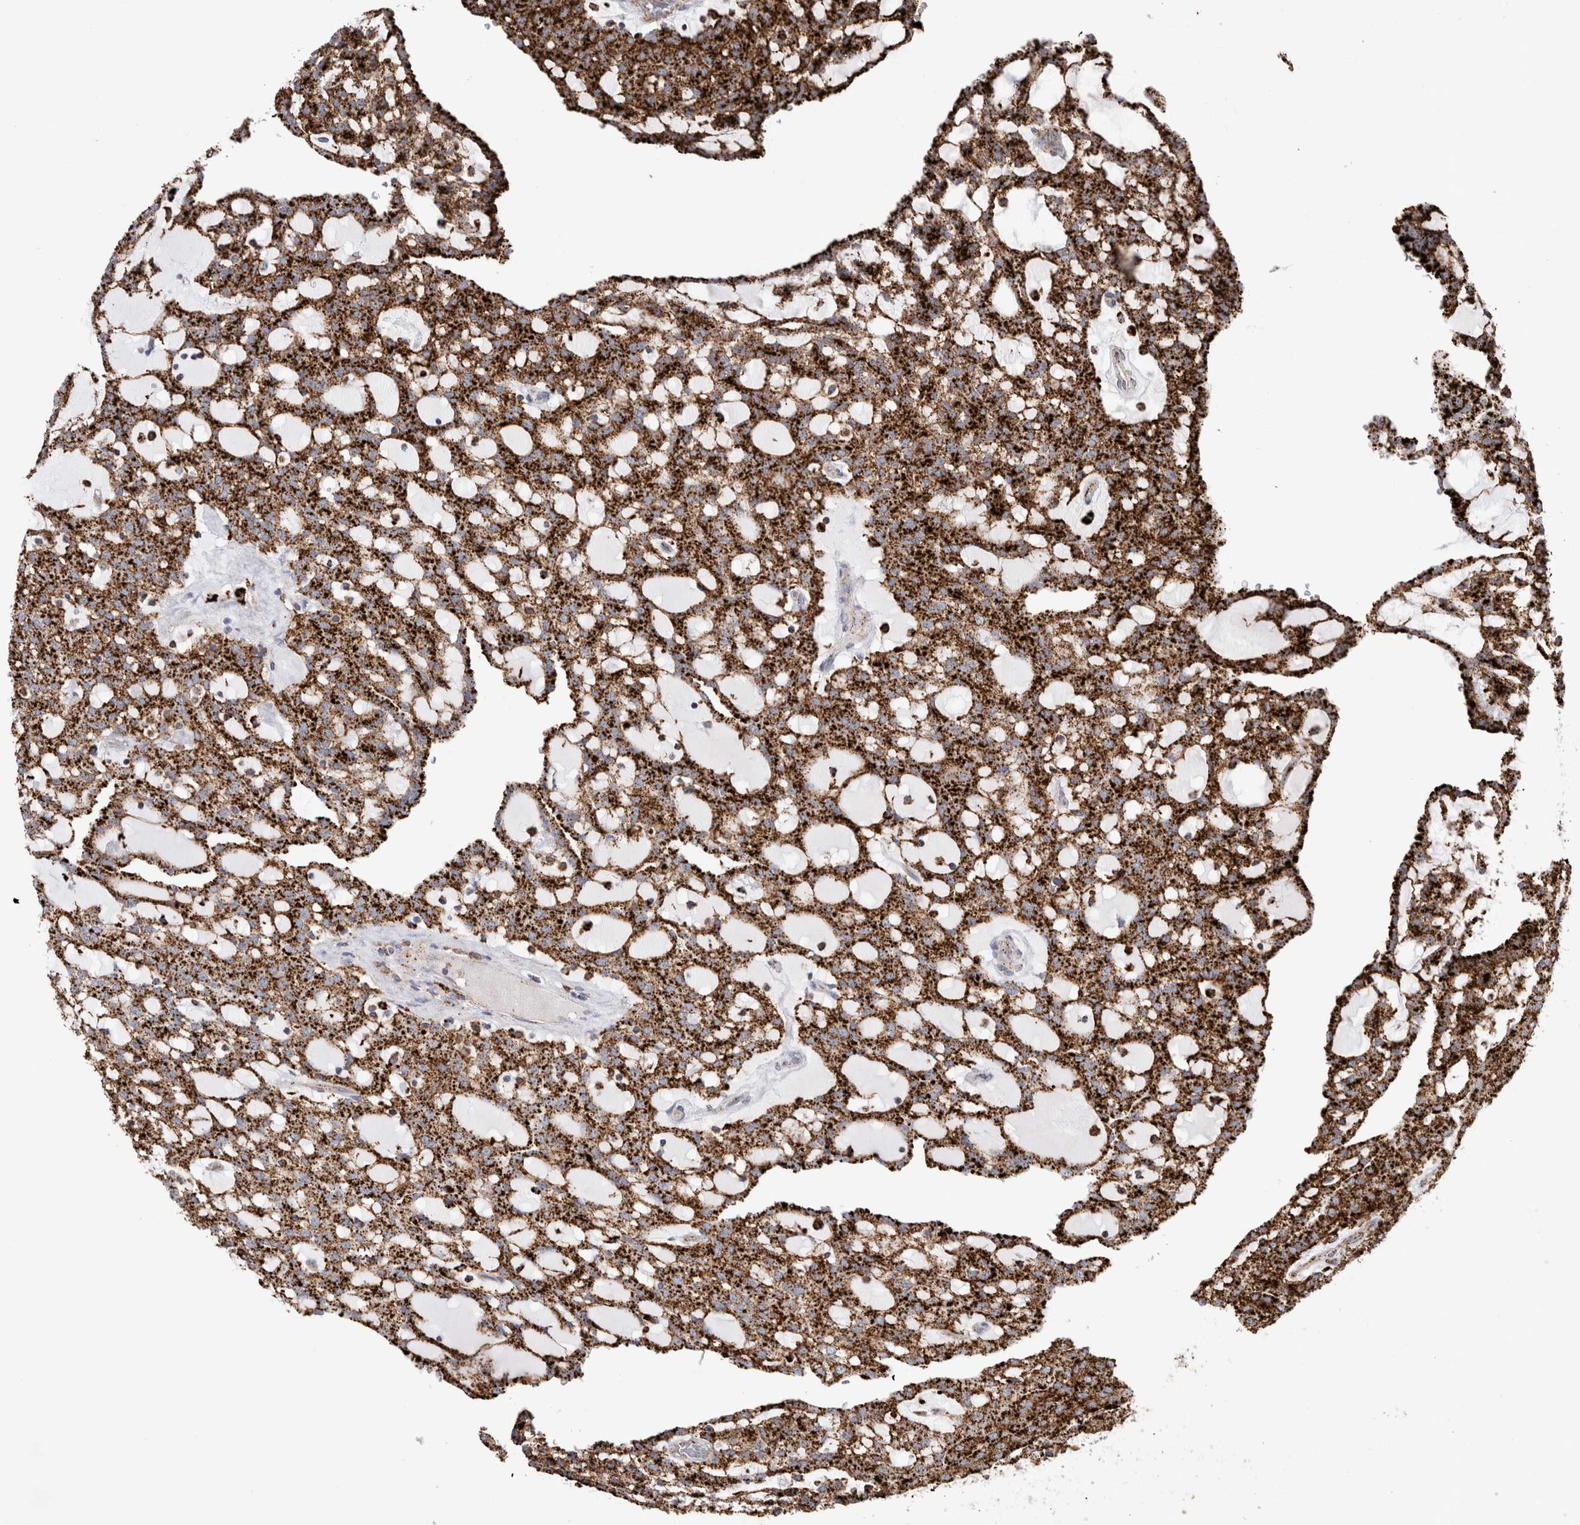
{"staining": {"intensity": "strong", "quantity": ">75%", "location": "cytoplasmic/membranous"}, "tissue": "renal cancer", "cell_type": "Tumor cells", "image_type": "cancer", "snomed": [{"axis": "morphology", "description": "Adenocarcinoma, NOS"}, {"axis": "topography", "description": "Kidney"}], "caption": "Strong cytoplasmic/membranous expression is identified in approximately >75% of tumor cells in renal cancer (adenocarcinoma).", "gene": "CTSA", "patient": {"sex": "male", "age": 63}}